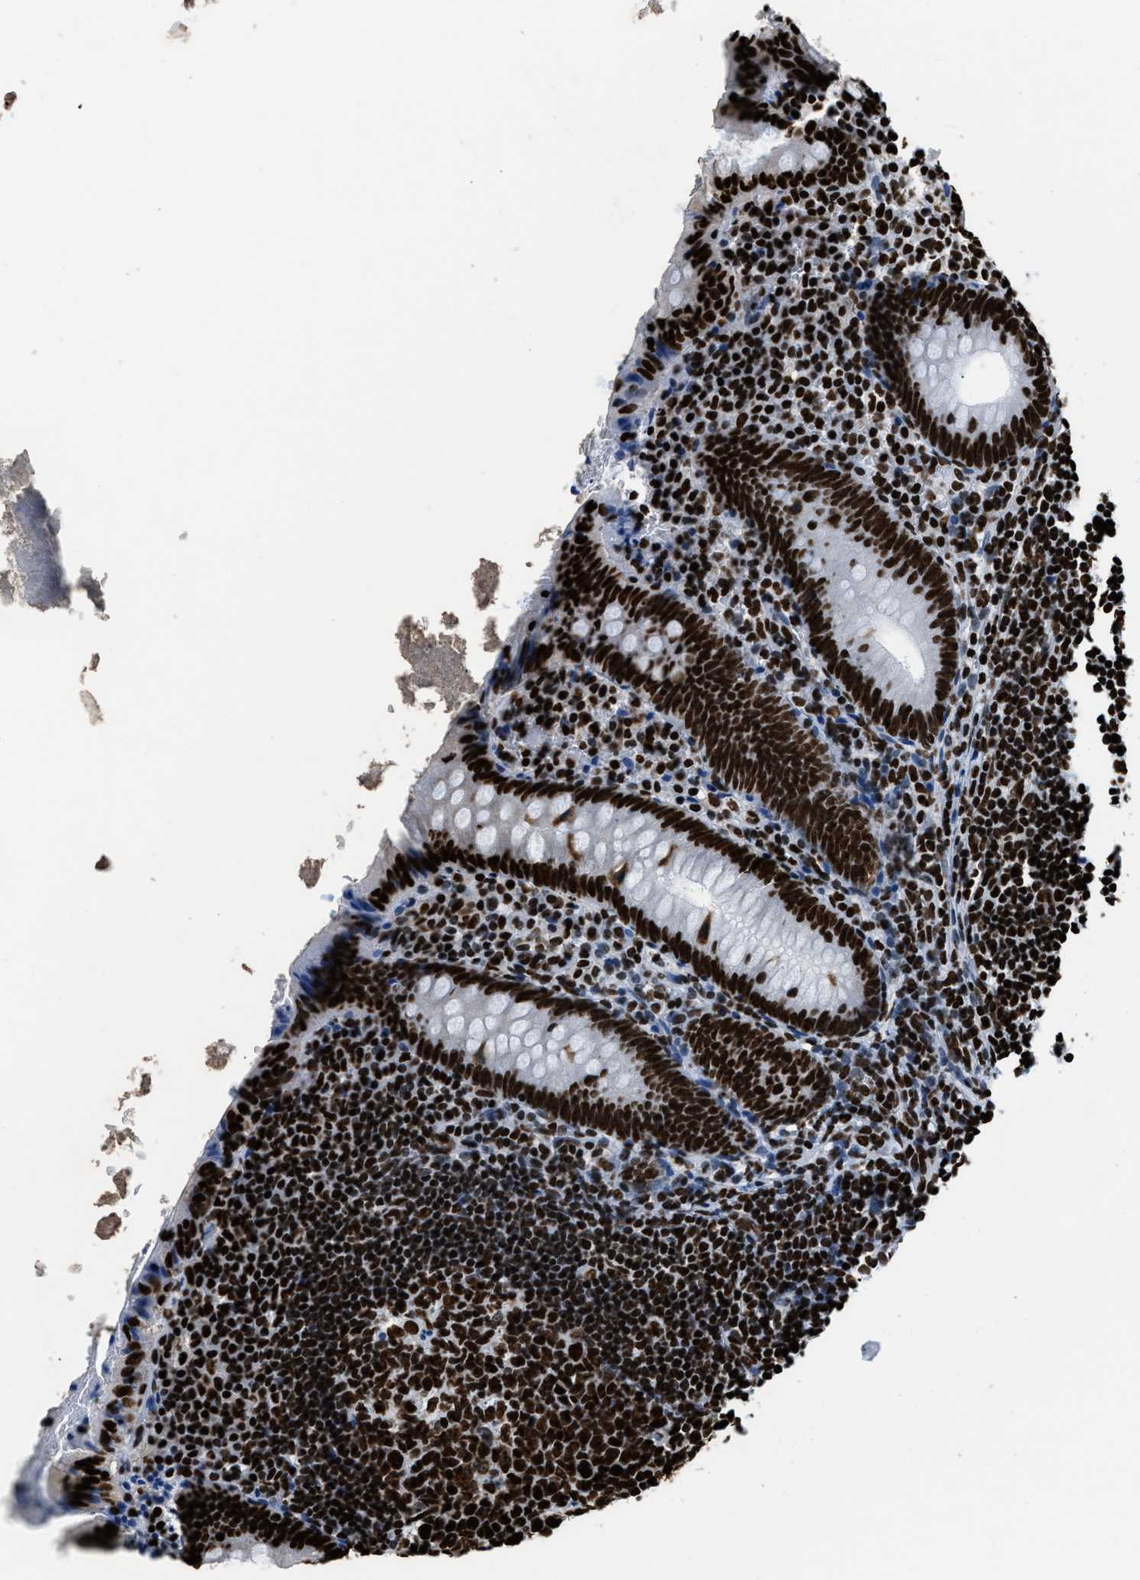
{"staining": {"intensity": "strong", "quantity": ">75%", "location": "nuclear"}, "tissue": "appendix", "cell_type": "Glandular cells", "image_type": "normal", "snomed": [{"axis": "morphology", "description": "Normal tissue, NOS"}, {"axis": "topography", "description": "Appendix"}], "caption": "Immunohistochemistry (IHC) (DAB) staining of benign appendix demonstrates strong nuclear protein staining in approximately >75% of glandular cells.", "gene": "HNRNPM", "patient": {"sex": "female", "age": 10}}